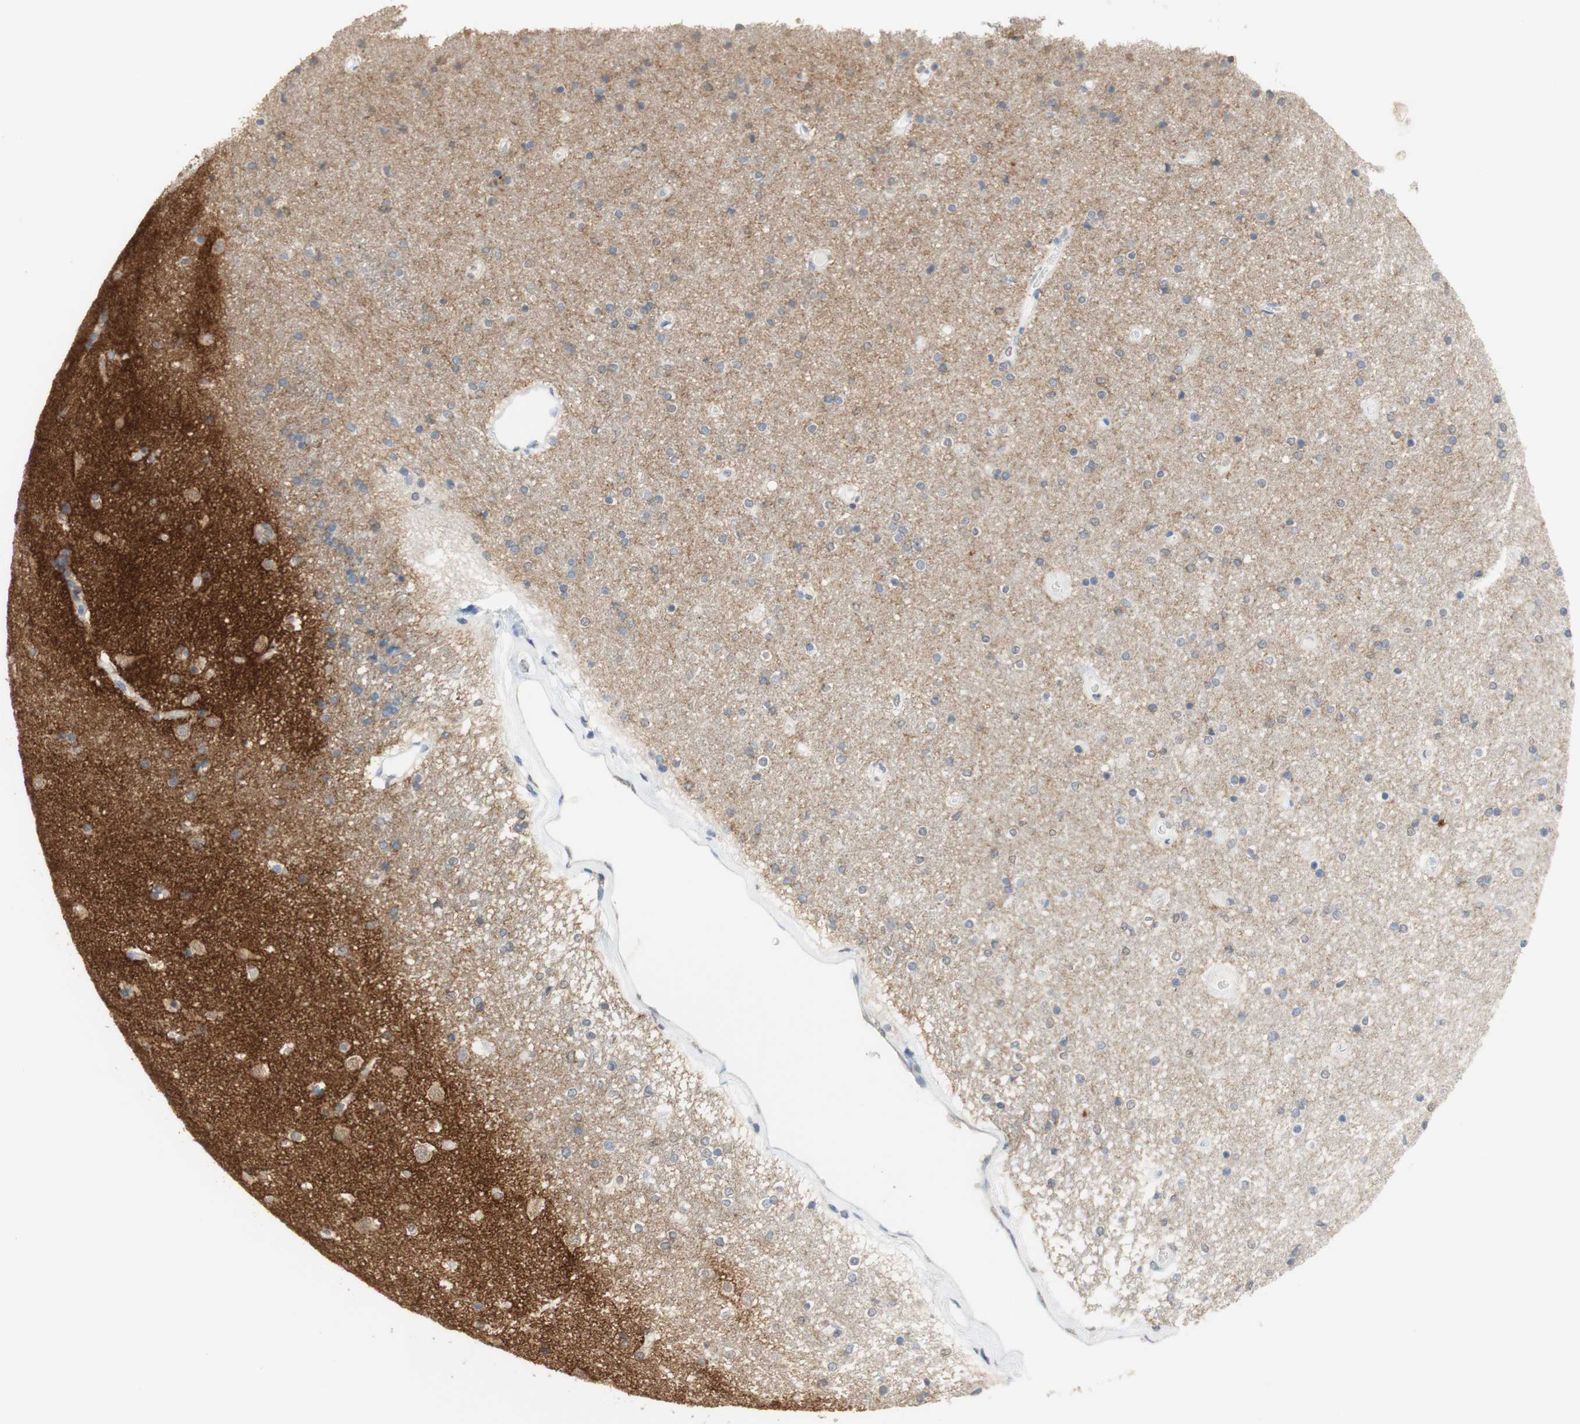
{"staining": {"intensity": "negative", "quantity": "none", "location": "none"}, "tissue": "caudate", "cell_type": "Glial cells", "image_type": "normal", "snomed": [{"axis": "morphology", "description": "Normal tissue, NOS"}, {"axis": "topography", "description": "Lateral ventricle wall"}], "caption": "This is an immunohistochemistry image of normal caudate. There is no staining in glial cells.", "gene": "L1CAM", "patient": {"sex": "female", "age": 54}}